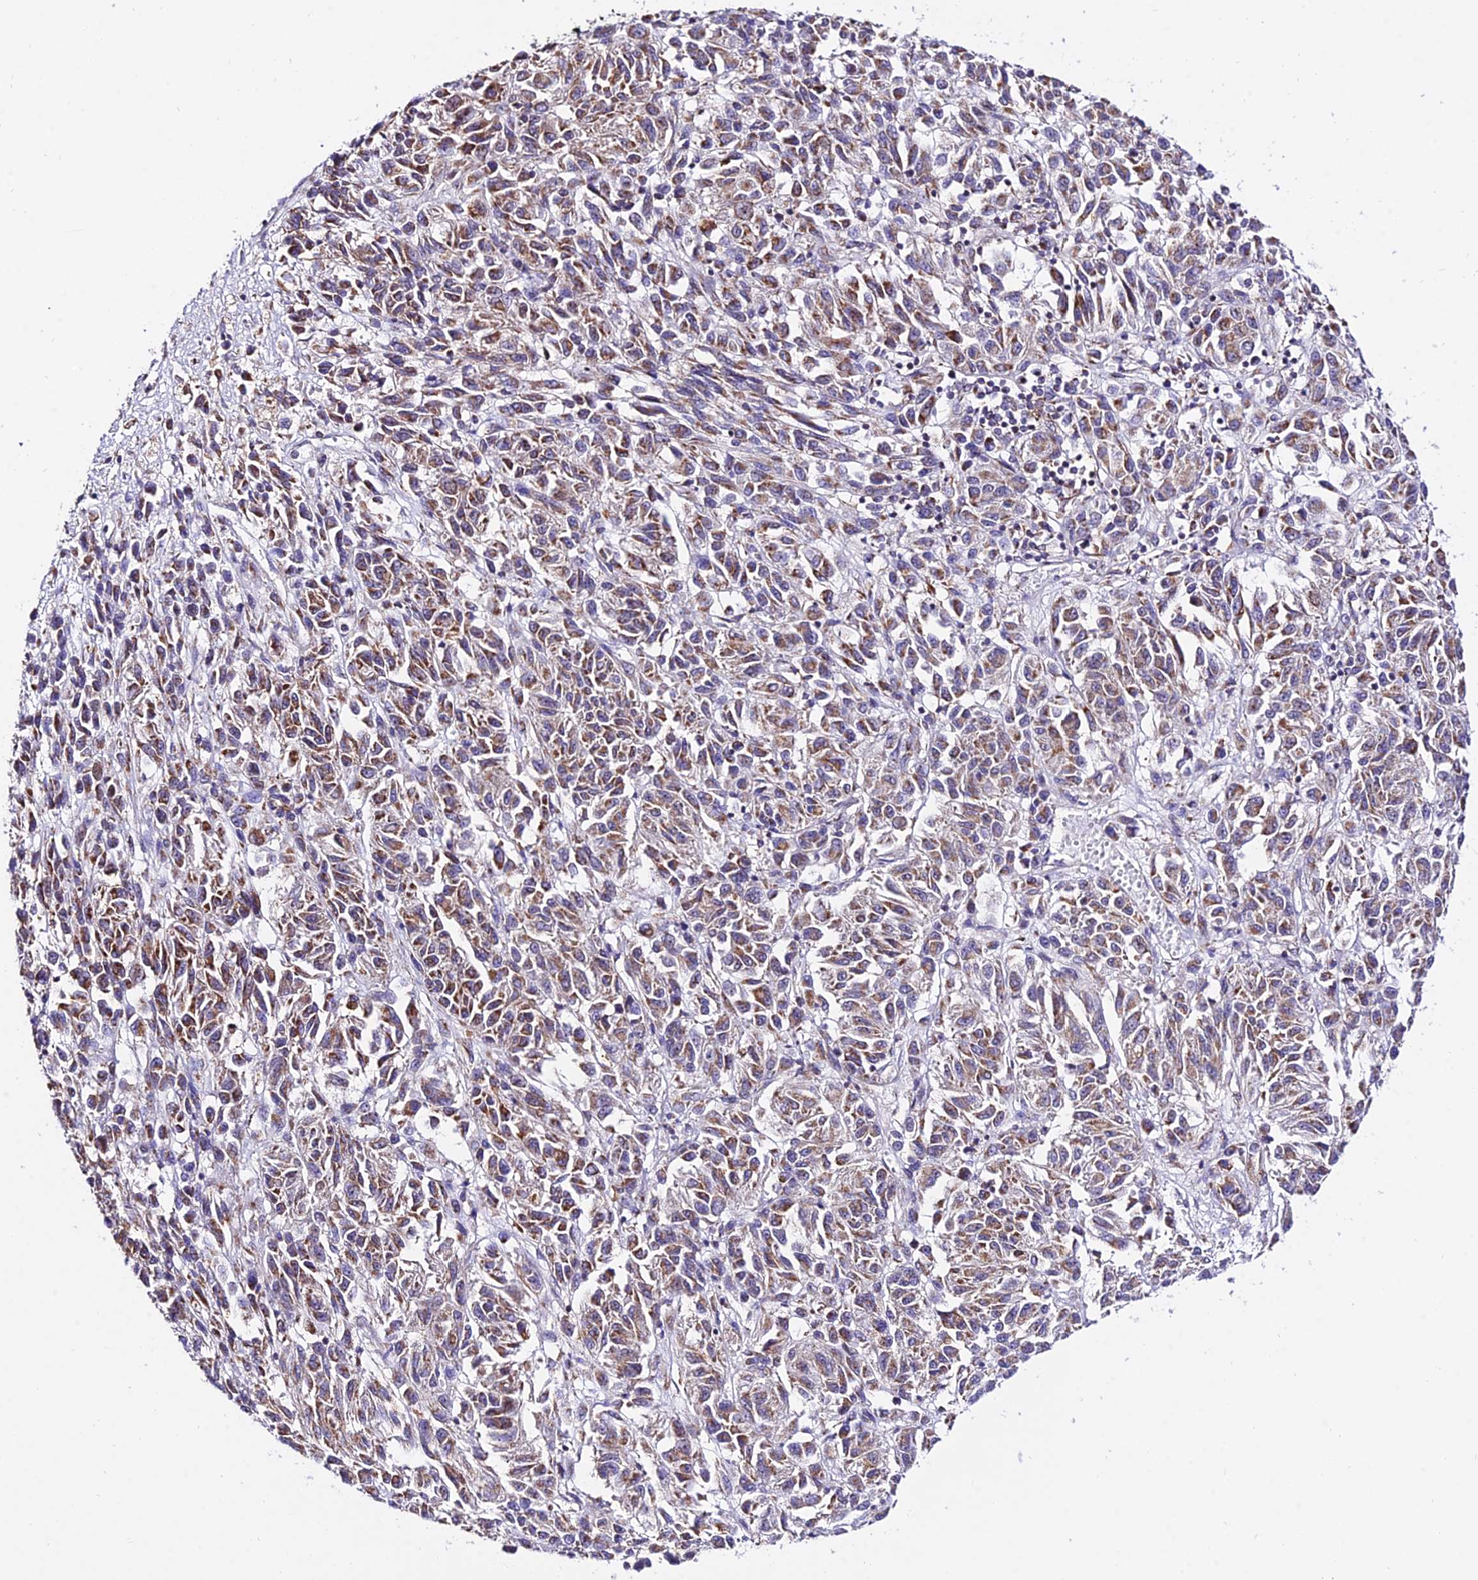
{"staining": {"intensity": "moderate", "quantity": ">75%", "location": "cytoplasmic/membranous"}, "tissue": "melanoma", "cell_type": "Tumor cells", "image_type": "cancer", "snomed": [{"axis": "morphology", "description": "Malignant melanoma, Metastatic site"}, {"axis": "topography", "description": "Lung"}], "caption": "A brown stain labels moderate cytoplasmic/membranous staining of a protein in melanoma tumor cells. (brown staining indicates protein expression, while blue staining denotes nuclei).", "gene": "ATP5PB", "patient": {"sex": "male", "age": 64}}